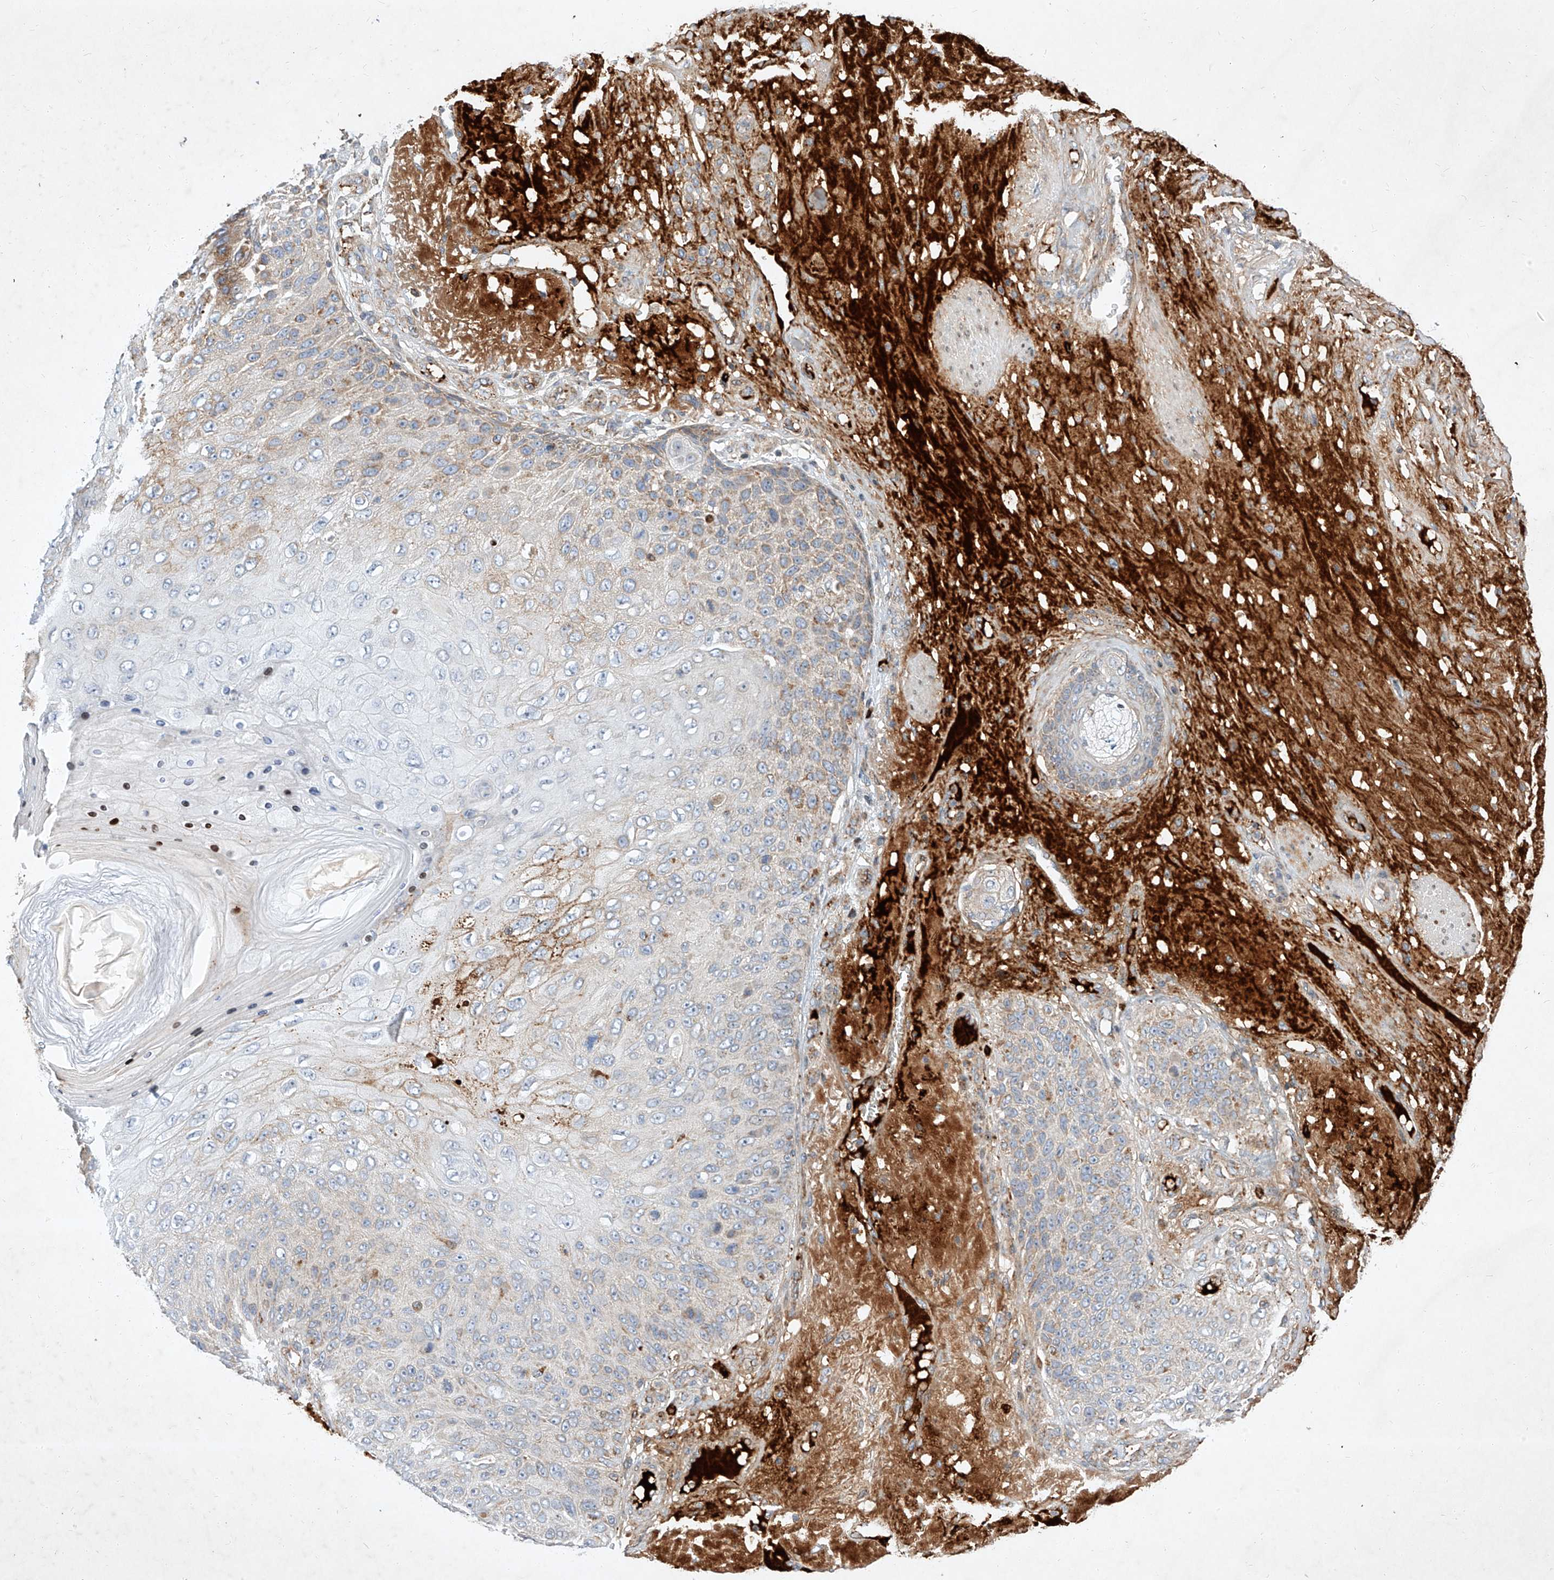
{"staining": {"intensity": "moderate", "quantity": "25%-75%", "location": "cytoplasmic/membranous,nuclear"}, "tissue": "skin cancer", "cell_type": "Tumor cells", "image_type": "cancer", "snomed": [{"axis": "morphology", "description": "Squamous cell carcinoma, NOS"}, {"axis": "topography", "description": "Skin"}], "caption": "Immunohistochemical staining of human skin squamous cell carcinoma demonstrates medium levels of moderate cytoplasmic/membranous and nuclear protein expression in about 25%-75% of tumor cells.", "gene": "OSGEPL1", "patient": {"sex": "female", "age": 88}}